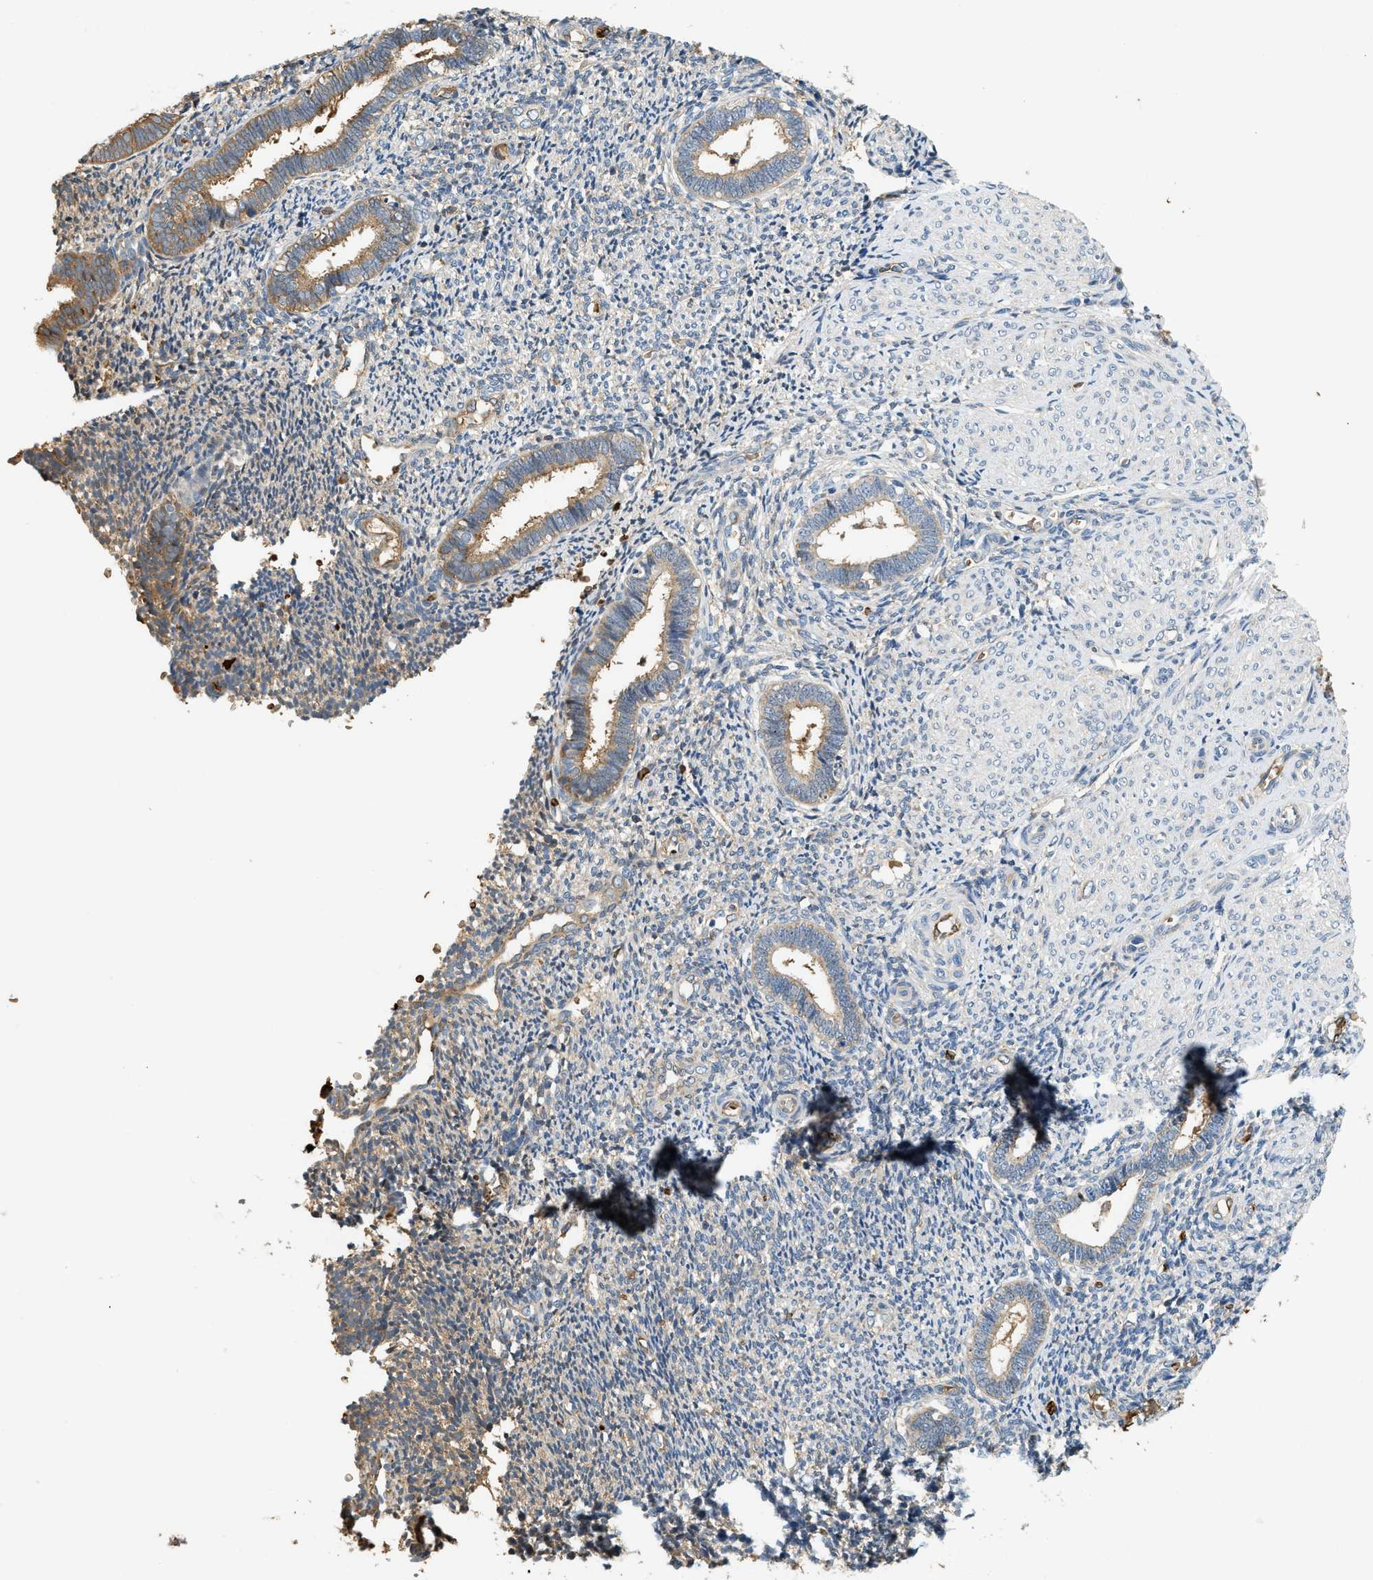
{"staining": {"intensity": "moderate", "quantity": "<25%", "location": "cytoplasmic/membranous"}, "tissue": "endometrium", "cell_type": "Cells in endometrial stroma", "image_type": "normal", "snomed": [{"axis": "morphology", "description": "Normal tissue, NOS"}, {"axis": "topography", "description": "Endometrium"}], "caption": "IHC histopathology image of unremarkable human endometrium stained for a protein (brown), which reveals low levels of moderate cytoplasmic/membranous positivity in about <25% of cells in endometrial stroma.", "gene": "CYTH2", "patient": {"sex": "female", "age": 27}}